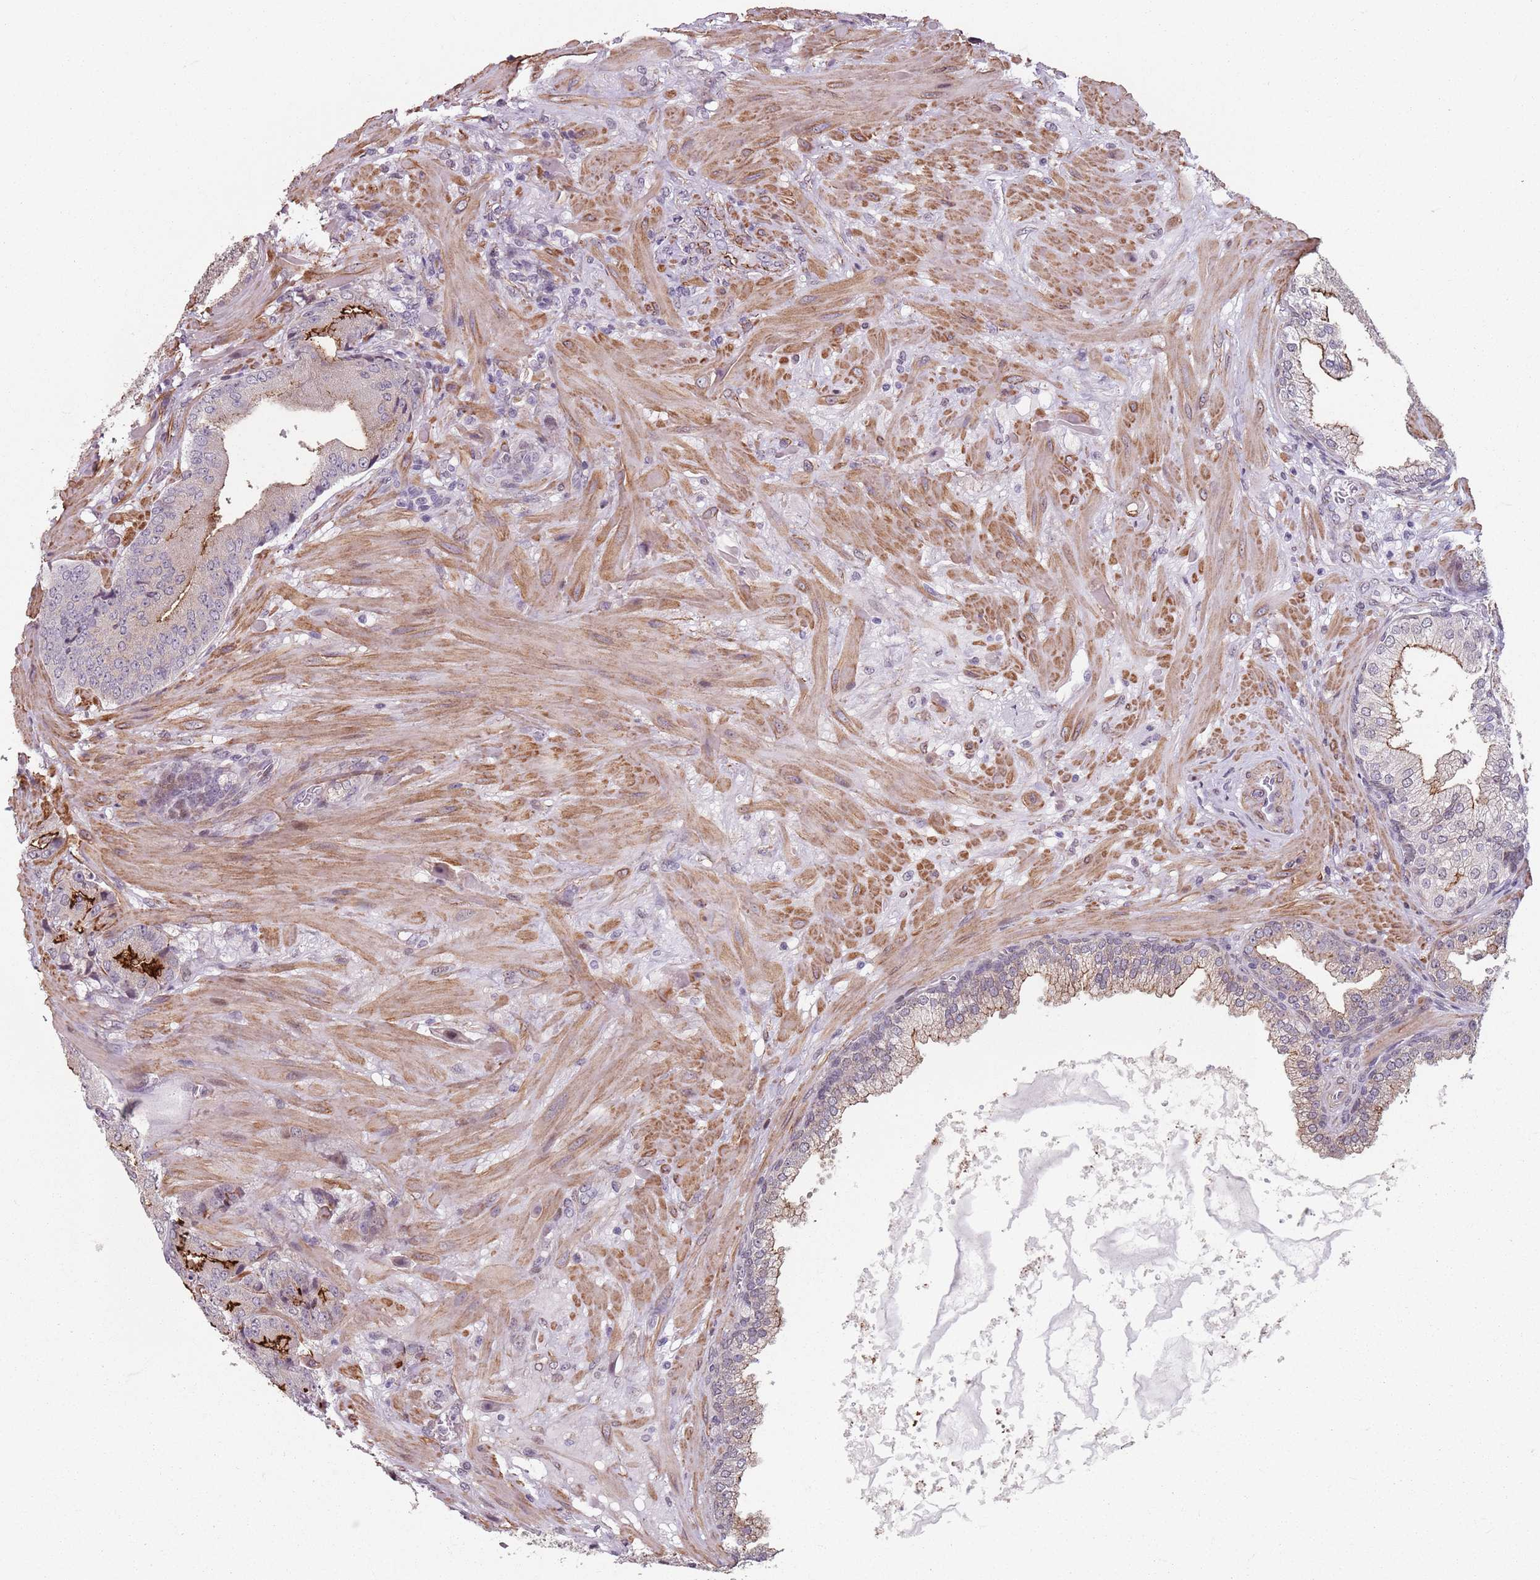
{"staining": {"intensity": "moderate", "quantity": "<25%", "location": "cytoplasmic/membranous"}, "tissue": "prostate cancer", "cell_type": "Tumor cells", "image_type": "cancer", "snomed": [{"axis": "morphology", "description": "Adenocarcinoma, High grade"}, {"axis": "topography", "description": "Prostate"}], "caption": "Protein expression analysis of prostate high-grade adenocarcinoma shows moderate cytoplasmic/membranous staining in about <25% of tumor cells. The staining was performed using DAB (3,3'-diaminobenzidine), with brown indicating positive protein expression. Nuclei are stained blue with hematoxylin.", "gene": "TMC4", "patient": {"sex": "male", "age": 63}}